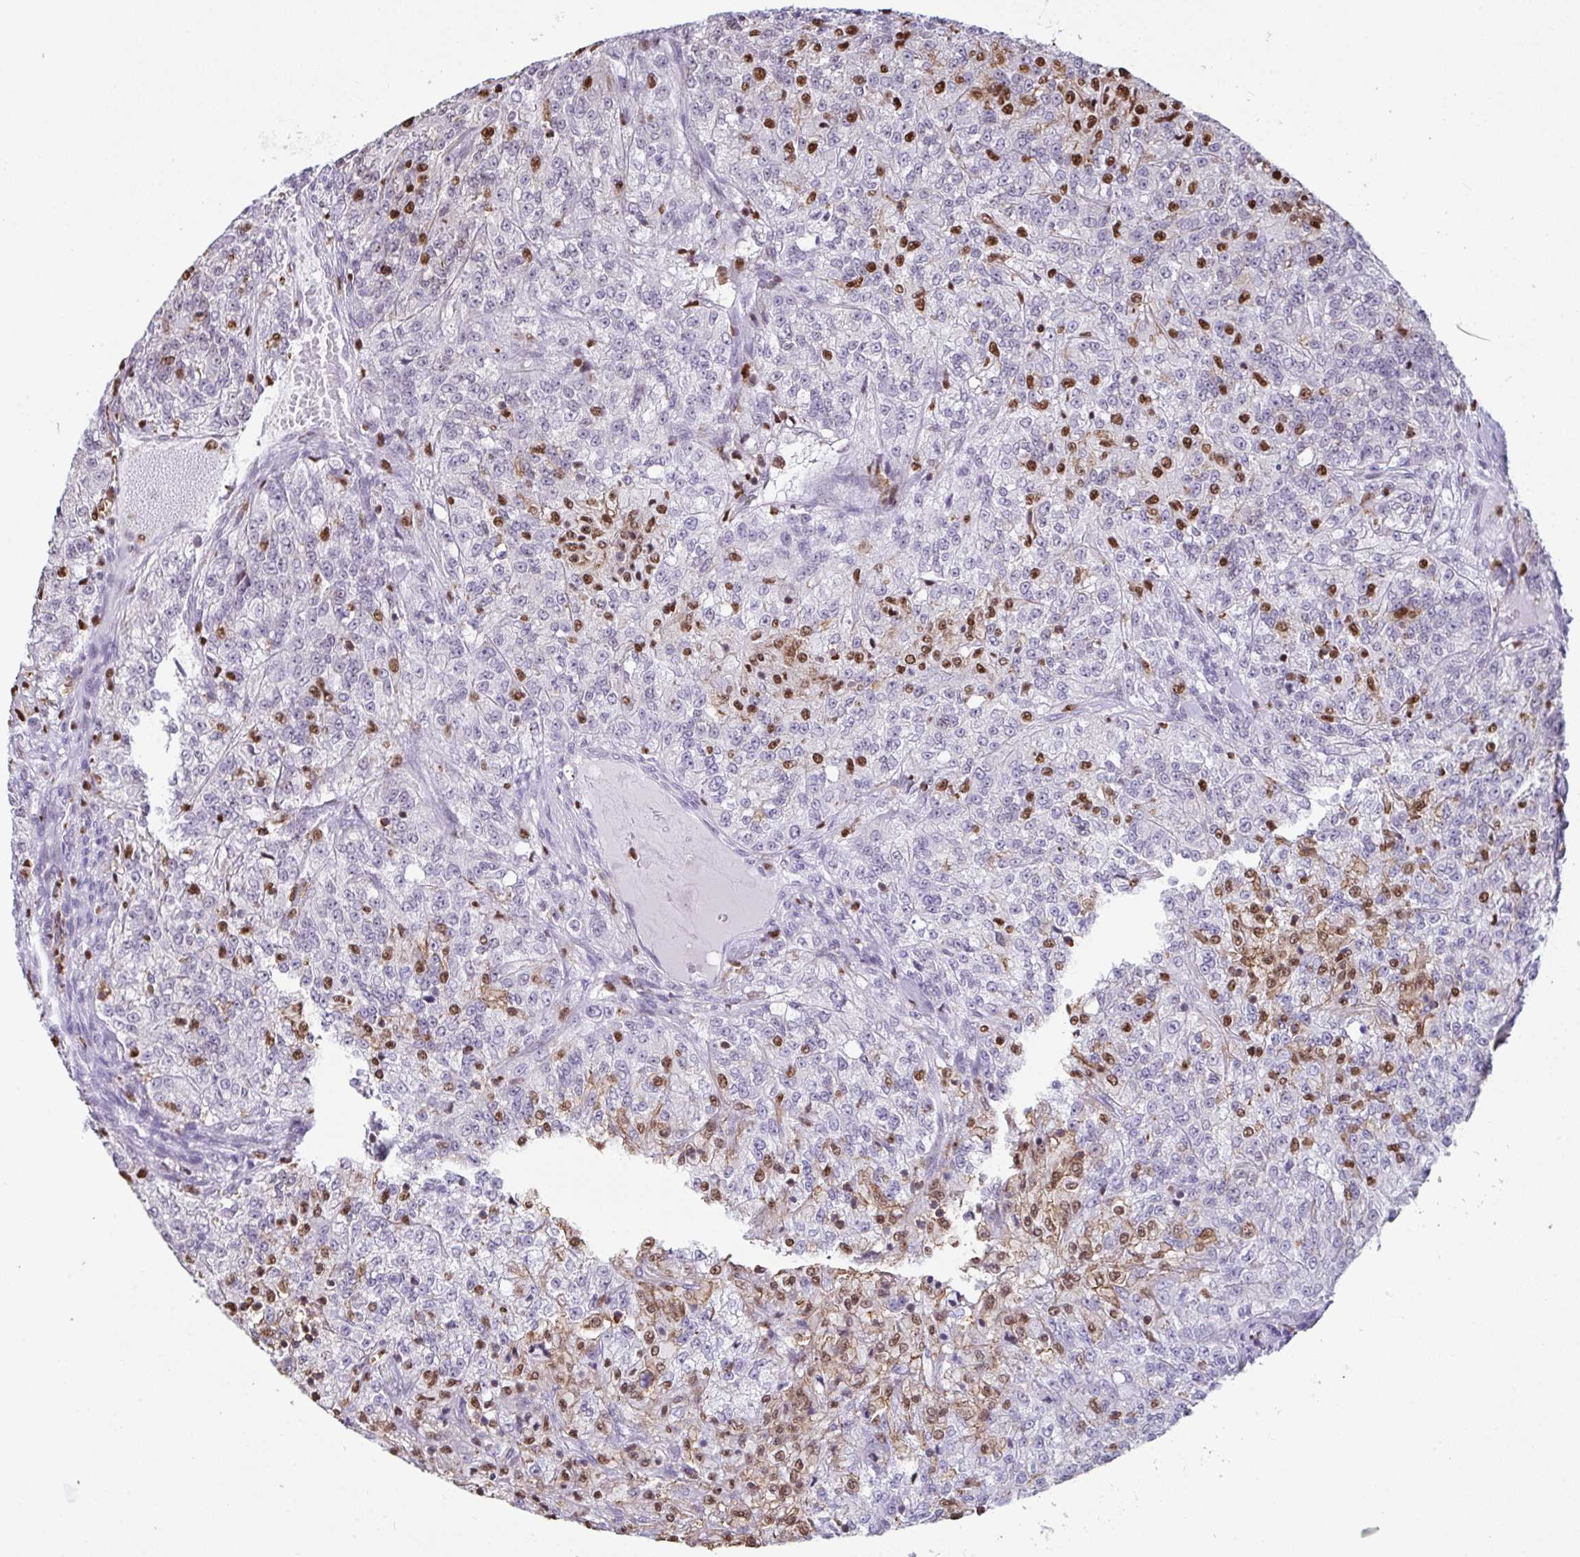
{"staining": {"intensity": "negative", "quantity": "none", "location": "none"}, "tissue": "renal cancer", "cell_type": "Tumor cells", "image_type": "cancer", "snomed": [{"axis": "morphology", "description": "Adenocarcinoma, NOS"}, {"axis": "topography", "description": "Kidney"}], "caption": "Immunohistochemical staining of adenocarcinoma (renal) shows no significant positivity in tumor cells. (Brightfield microscopy of DAB IHC at high magnification).", "gene": "BTBD10", "patient": {"sex": "female", "age": 63}}